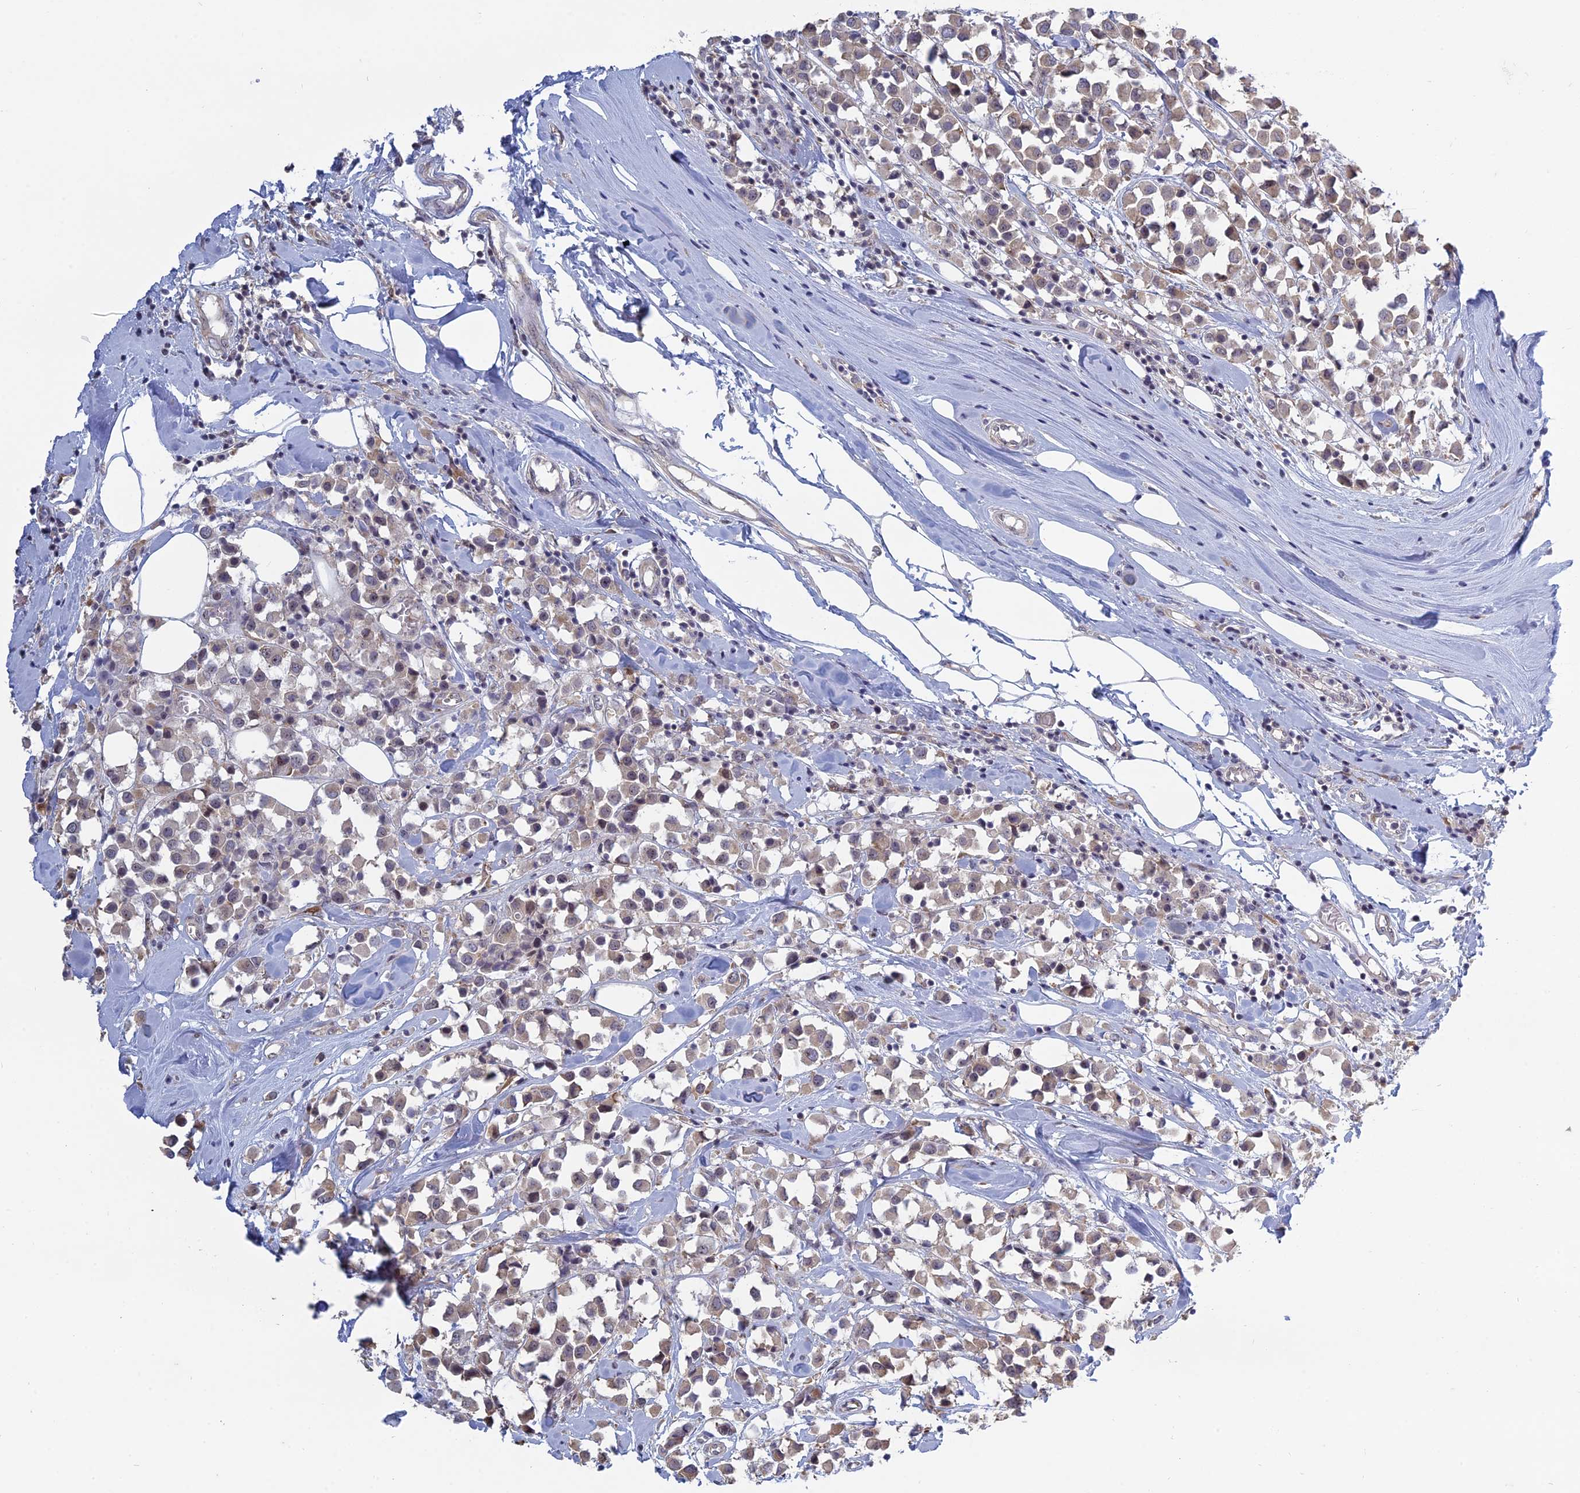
{"staining": {"intensity": "weak", "quantity": "25%-75%", "location": "cytoplasmic/membranous"}, "tissue": "breast cancer", "cell_type": "Tumor cells", "image_type": "cancer", "snomed": [{"axis": "morphology", "description": "Duct carcinoma"}, {"axis": "topography", "description": "Breast"}], "caption": "The micrograph reveals a brown stain indicating the presence of a protein in the cytoplasmic/membranous of tumor cells in breast invasive ductal carcinoma. (IHC, brightfield microscopy, high magnification).", "gene": "RPS19BP1", "patient": {"sex": "female", "age": 61}}